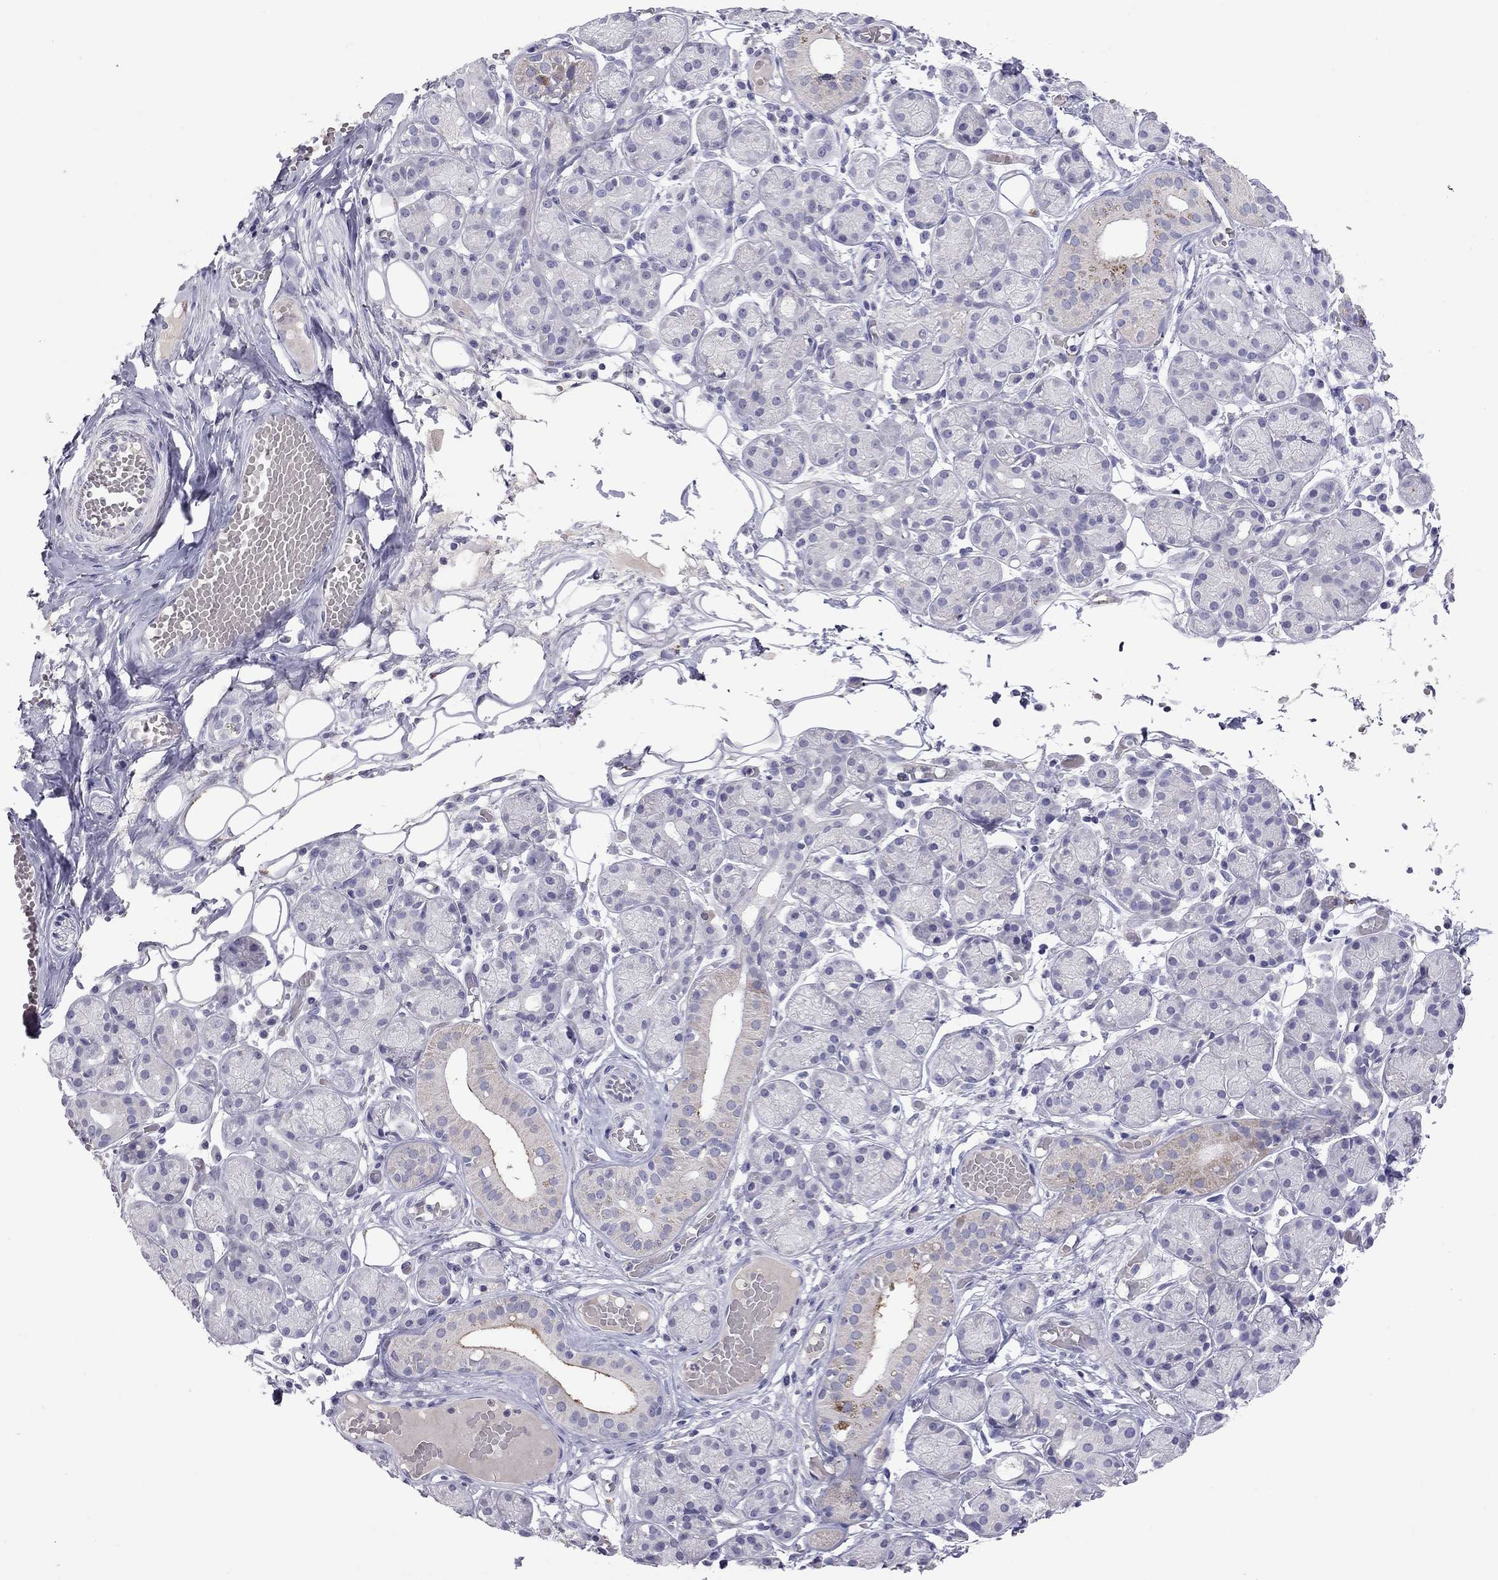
{"staining": {"intensity": "weak", "quantity": "<25%", "location": "cytoplasmic/membranous"}, "tissue": "salivary gland", "cell_type": "Glandular cells", "image_type": "normal", "snomed": [{"axis": "morphology", "description": "Normal tissue, NOS"}, {"axis": "topography", "description": "Salivary gland"}, {"axis": "topography", "description": "Peripheral nerve tissue"}], "caption": "Immunohistochemistry (IHC) image of unremarkable salivary gland stained for a protein (brown), which reveals no staining in glandular cells.", "gene": "MUC16", "patient": {"sex": "male", "age": 71}}